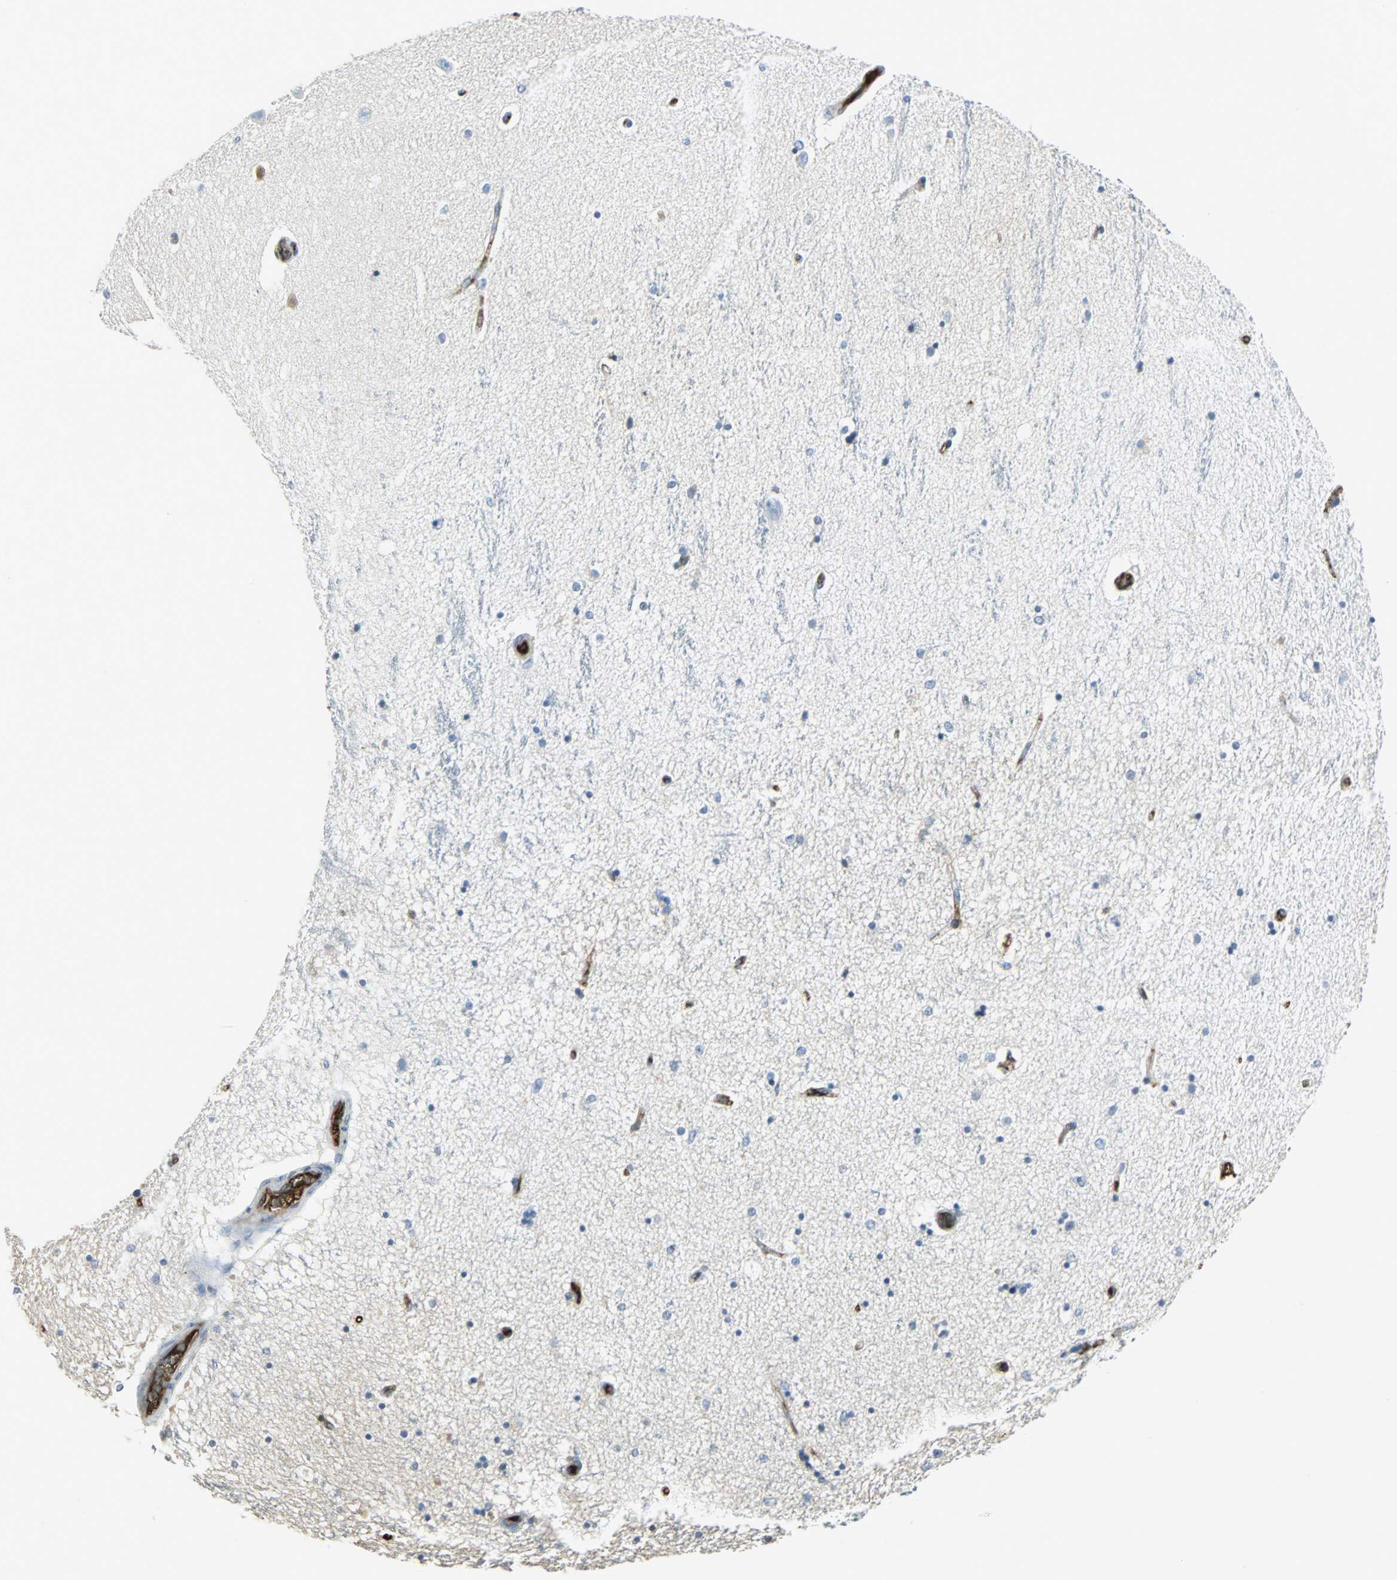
{"staining": {"intensity": "negative", "quantity": "none", "location": "none"}, "tissue": "hippocampus", "cell_type": "Glial cells", "image_type": "normal", "snomed": [{"axis": "morphology", "description": "Normal tissue, NOS"}, {"axis": "topography", "description": "Hippocampus"}], "caption": "Image shows no significant protein expression in glial cells of benign hippocampus.", "gene": "IGHA1", "patient": {"sex": "female", "age": 54}}